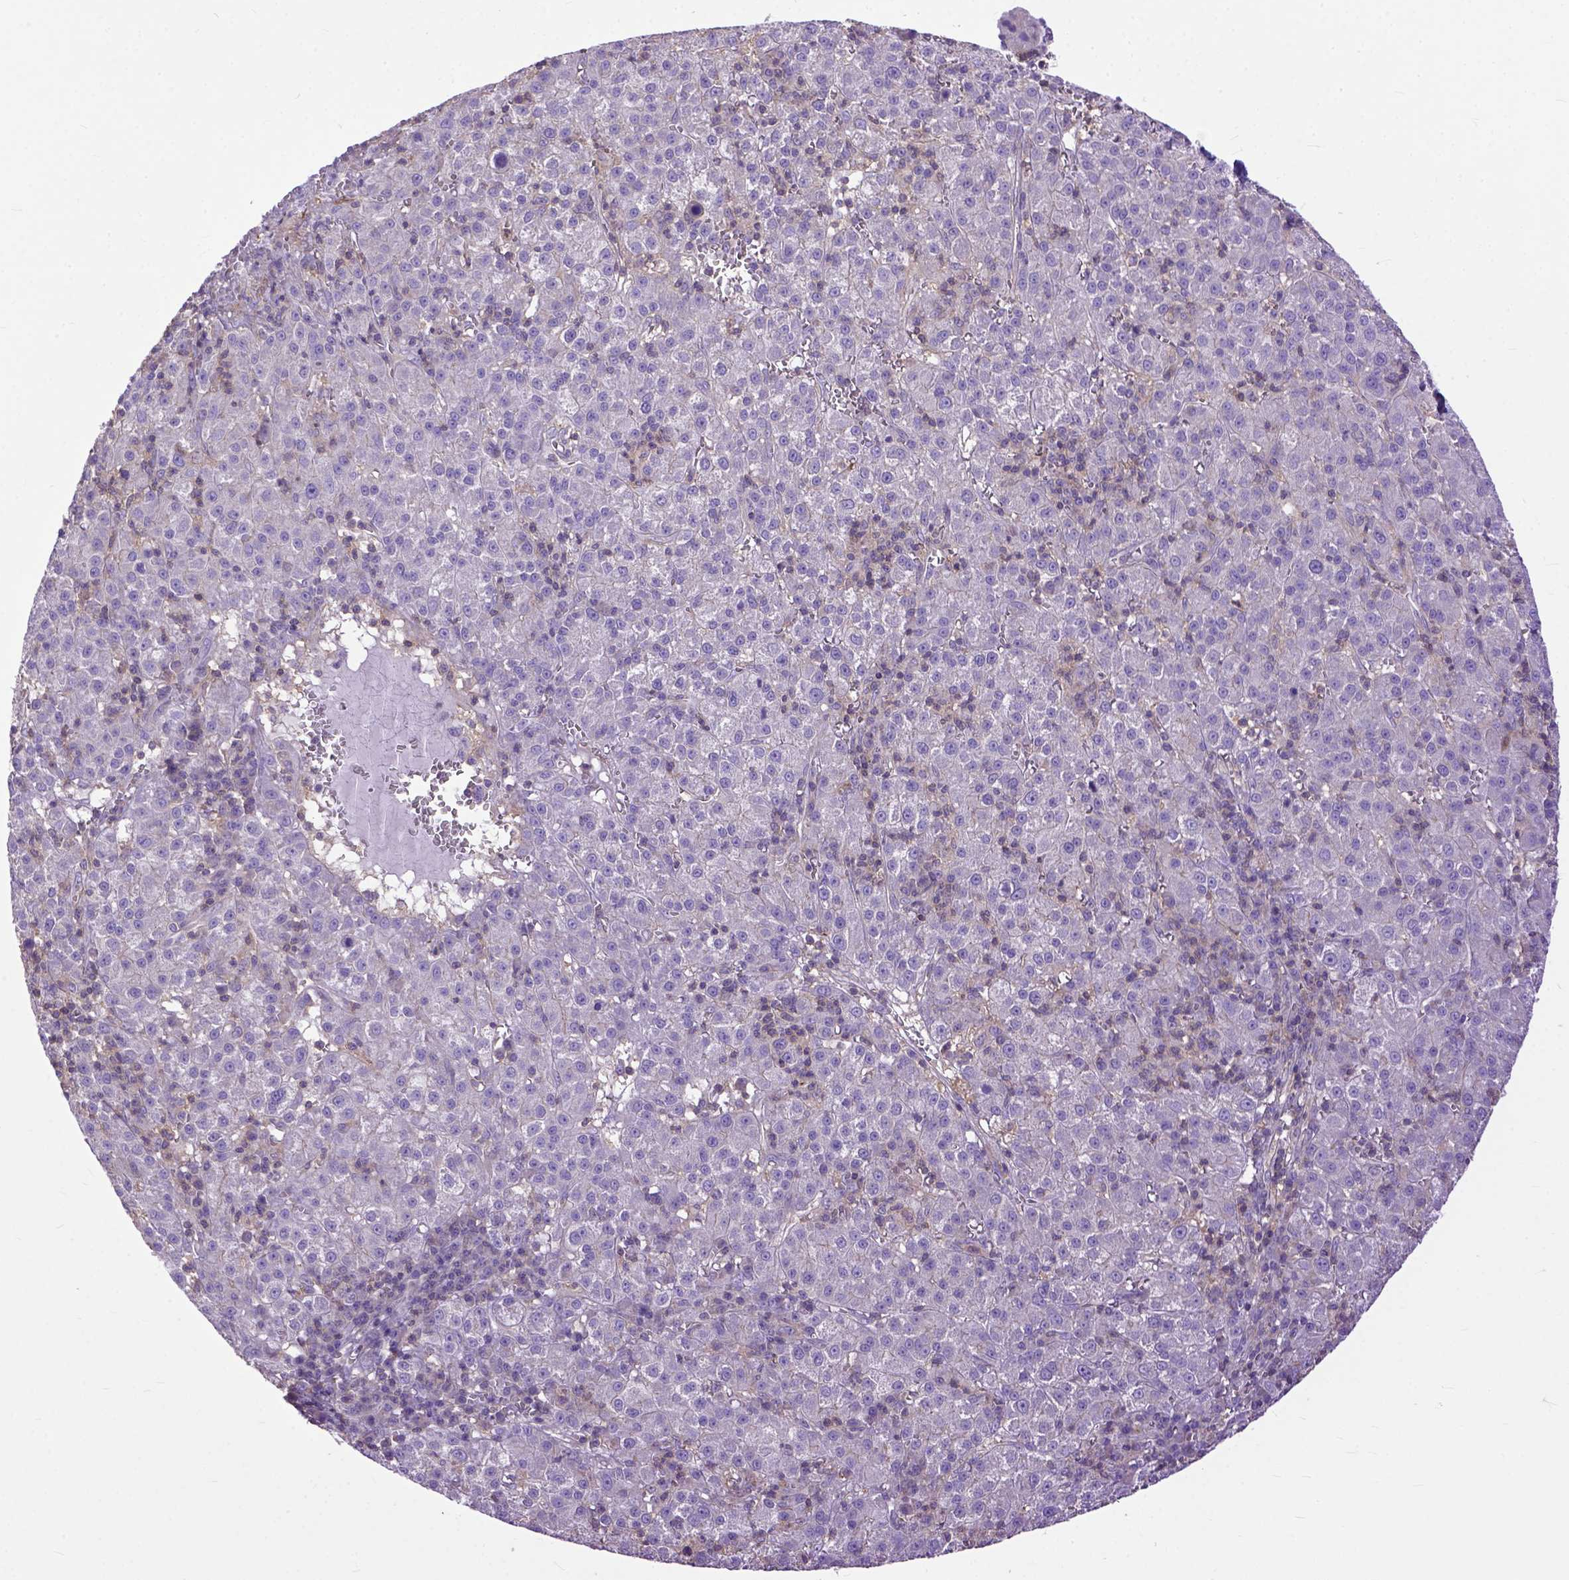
{"staining": {"intensity": "negative", "quantity": "none", "location": "none"}, "tissue": "liver cancer", "cell_type": "Tumor cells", "image_type": "cancer", "snomed": [{"axis": "morphology", "description": "Carcinoma, Hepatocellular, NOS"}, {"axis": "topography", "description": "Liver"}], "caption": "A micrograph of human liver cancer (hepatocellular carcinoma) is negative for staining in tumor cells. The staining is performed using DAB (3,3'-diaminobenzidine) brown chromogen with nuclei counter-stained in using hematoxylin.", "gene": "NAMPT", "patient": {"sex": "female", "age": 60}}